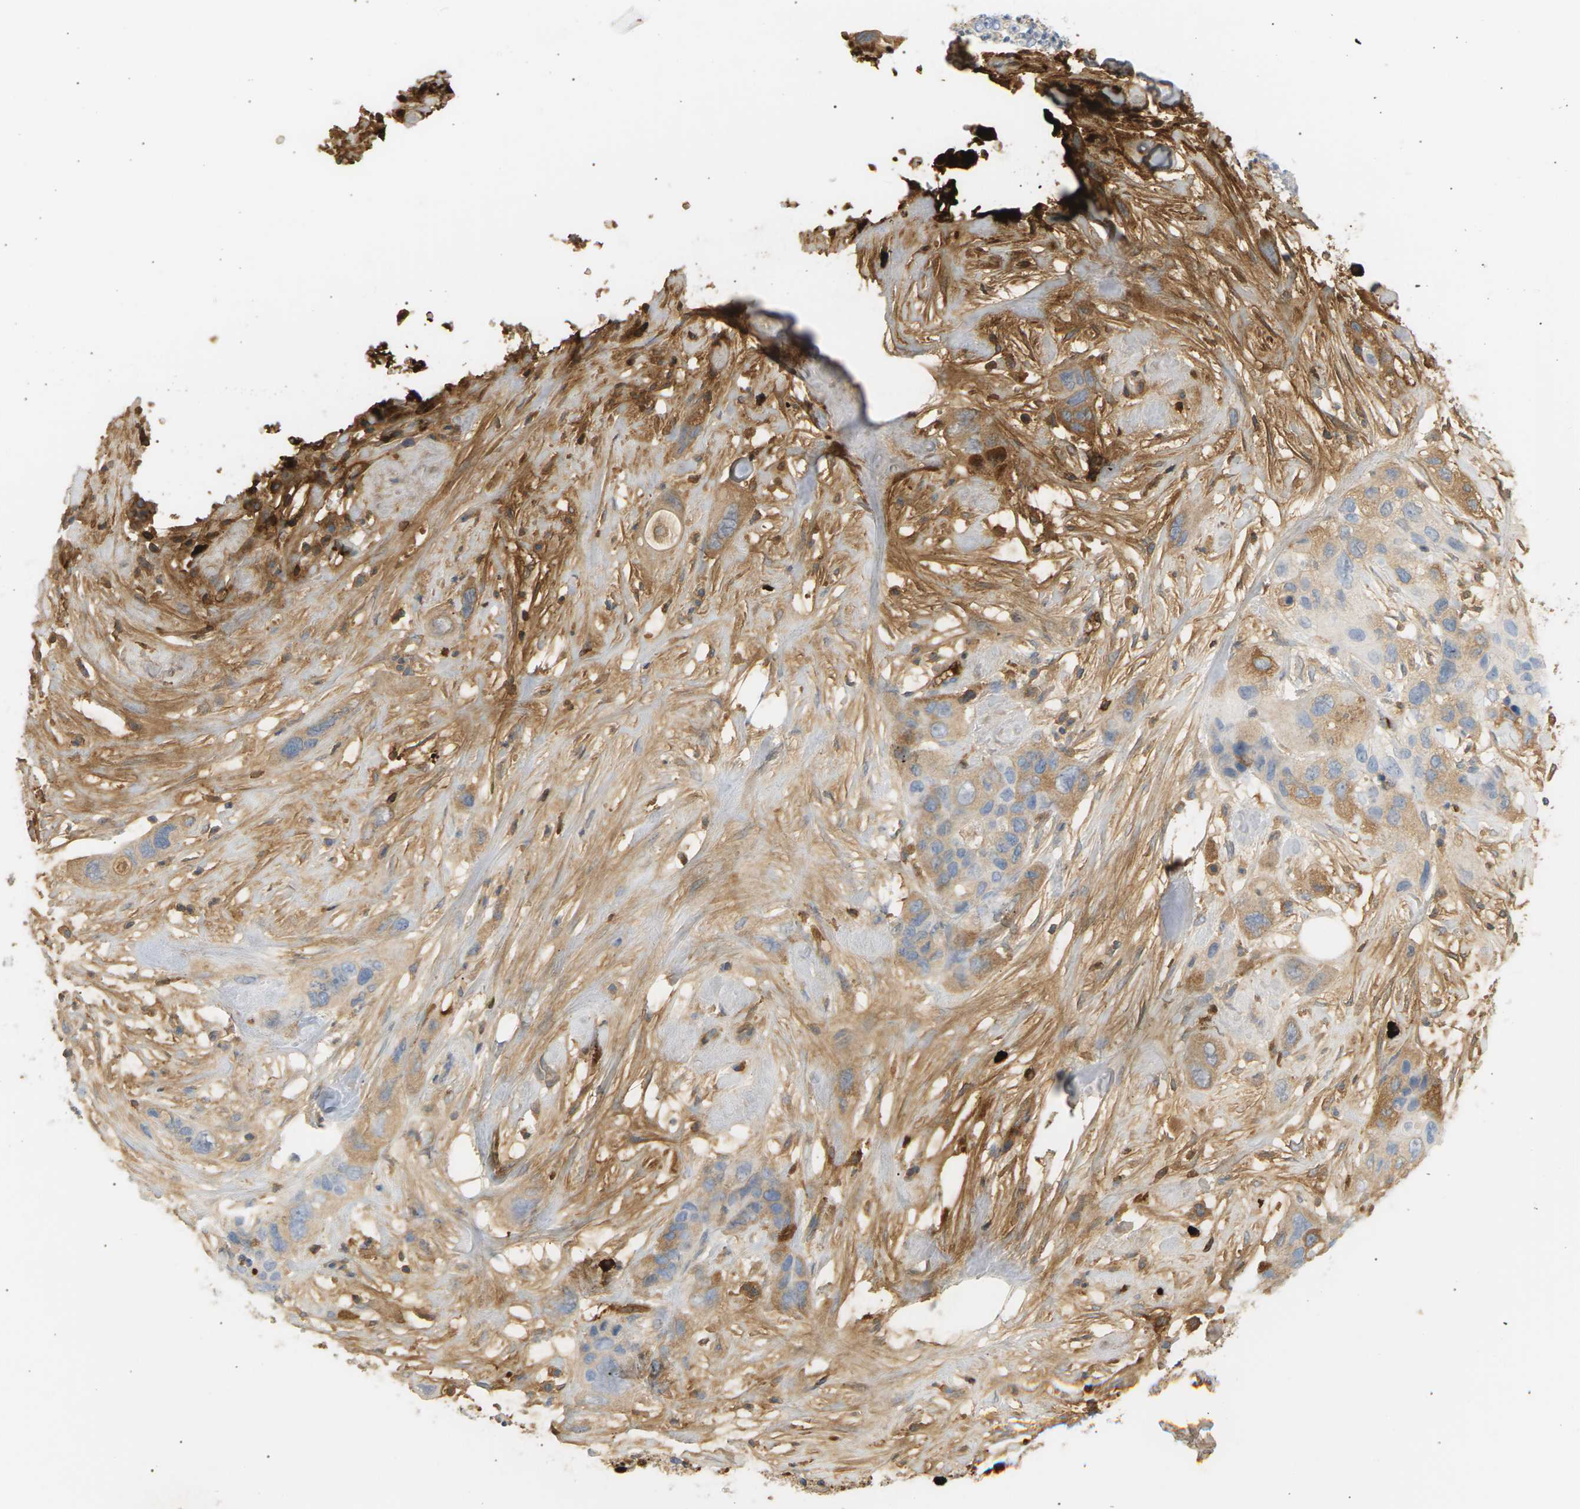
{"staining": {"intensity": "weak", "quantity": "25%-75%", "location": "cytoplasmic/membranous"}, "tissue": "pancreatic cancer", "cell_type": "Tumor cells", "image_type": "cancer", "snomed": [{"axis": "morphology", "description": "Adenocarcinoma, NOS"}, {"axis": "topography", "description": "Pancreas"}], "caption": "Immunohistochemistry (IHC) histopathology image of neoplastic tissue: pancreatic cancer stained using immunohistochemistry displays low levels of weak protein expression localized specifically in the cytoplasmic/membranous of tumor cells, appearing as a cytoplasmic/membranous brown color.", "gene": "IGLC3", "patient": {"sex": "female", "age": 71}}